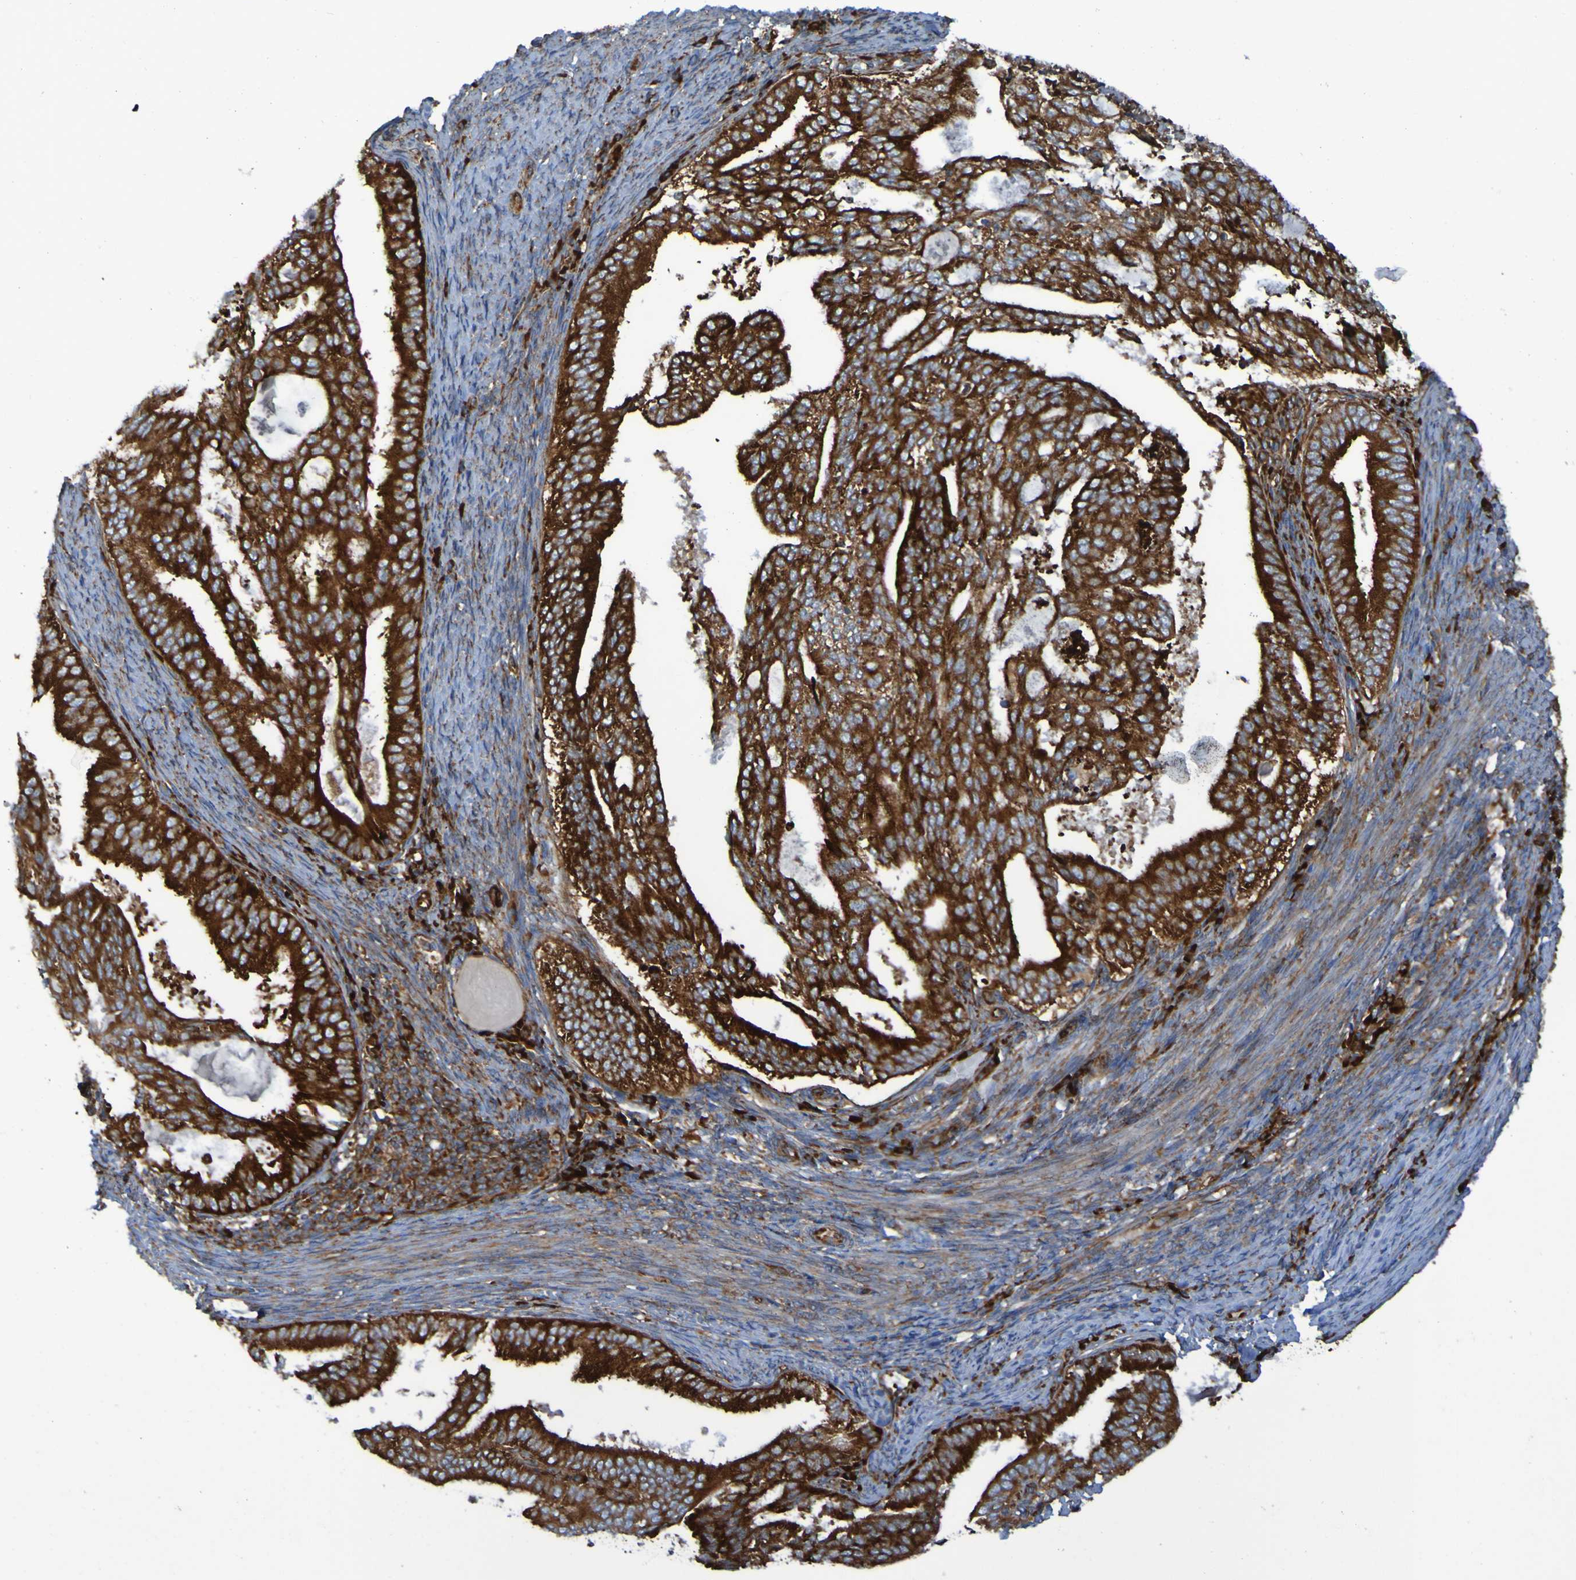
{"staining": {"intensity": "strong", "quantity": ">75%", "location": "cytoplasmic/membranous"}, "tissue": "endometrial cancer", "cell_type": "Tumor cells", "image_type": "cancer", "snomed": [{"axis": "morphology", "description": "Adenocarcinoma, NOS"}, {"axis": "topography", "description": "Endometrium"}], "caption": "Immunohistochemistry (IHC) (DAB (3,3'-diaminobenzidine)) staining of adenocarcinoma (endometrial) shows strong cytoplasmic/membranous protein expression in approximately >75% of tumor cells.", "gene": "RPL10", "patient": {"sex": "female", "age": 58}}